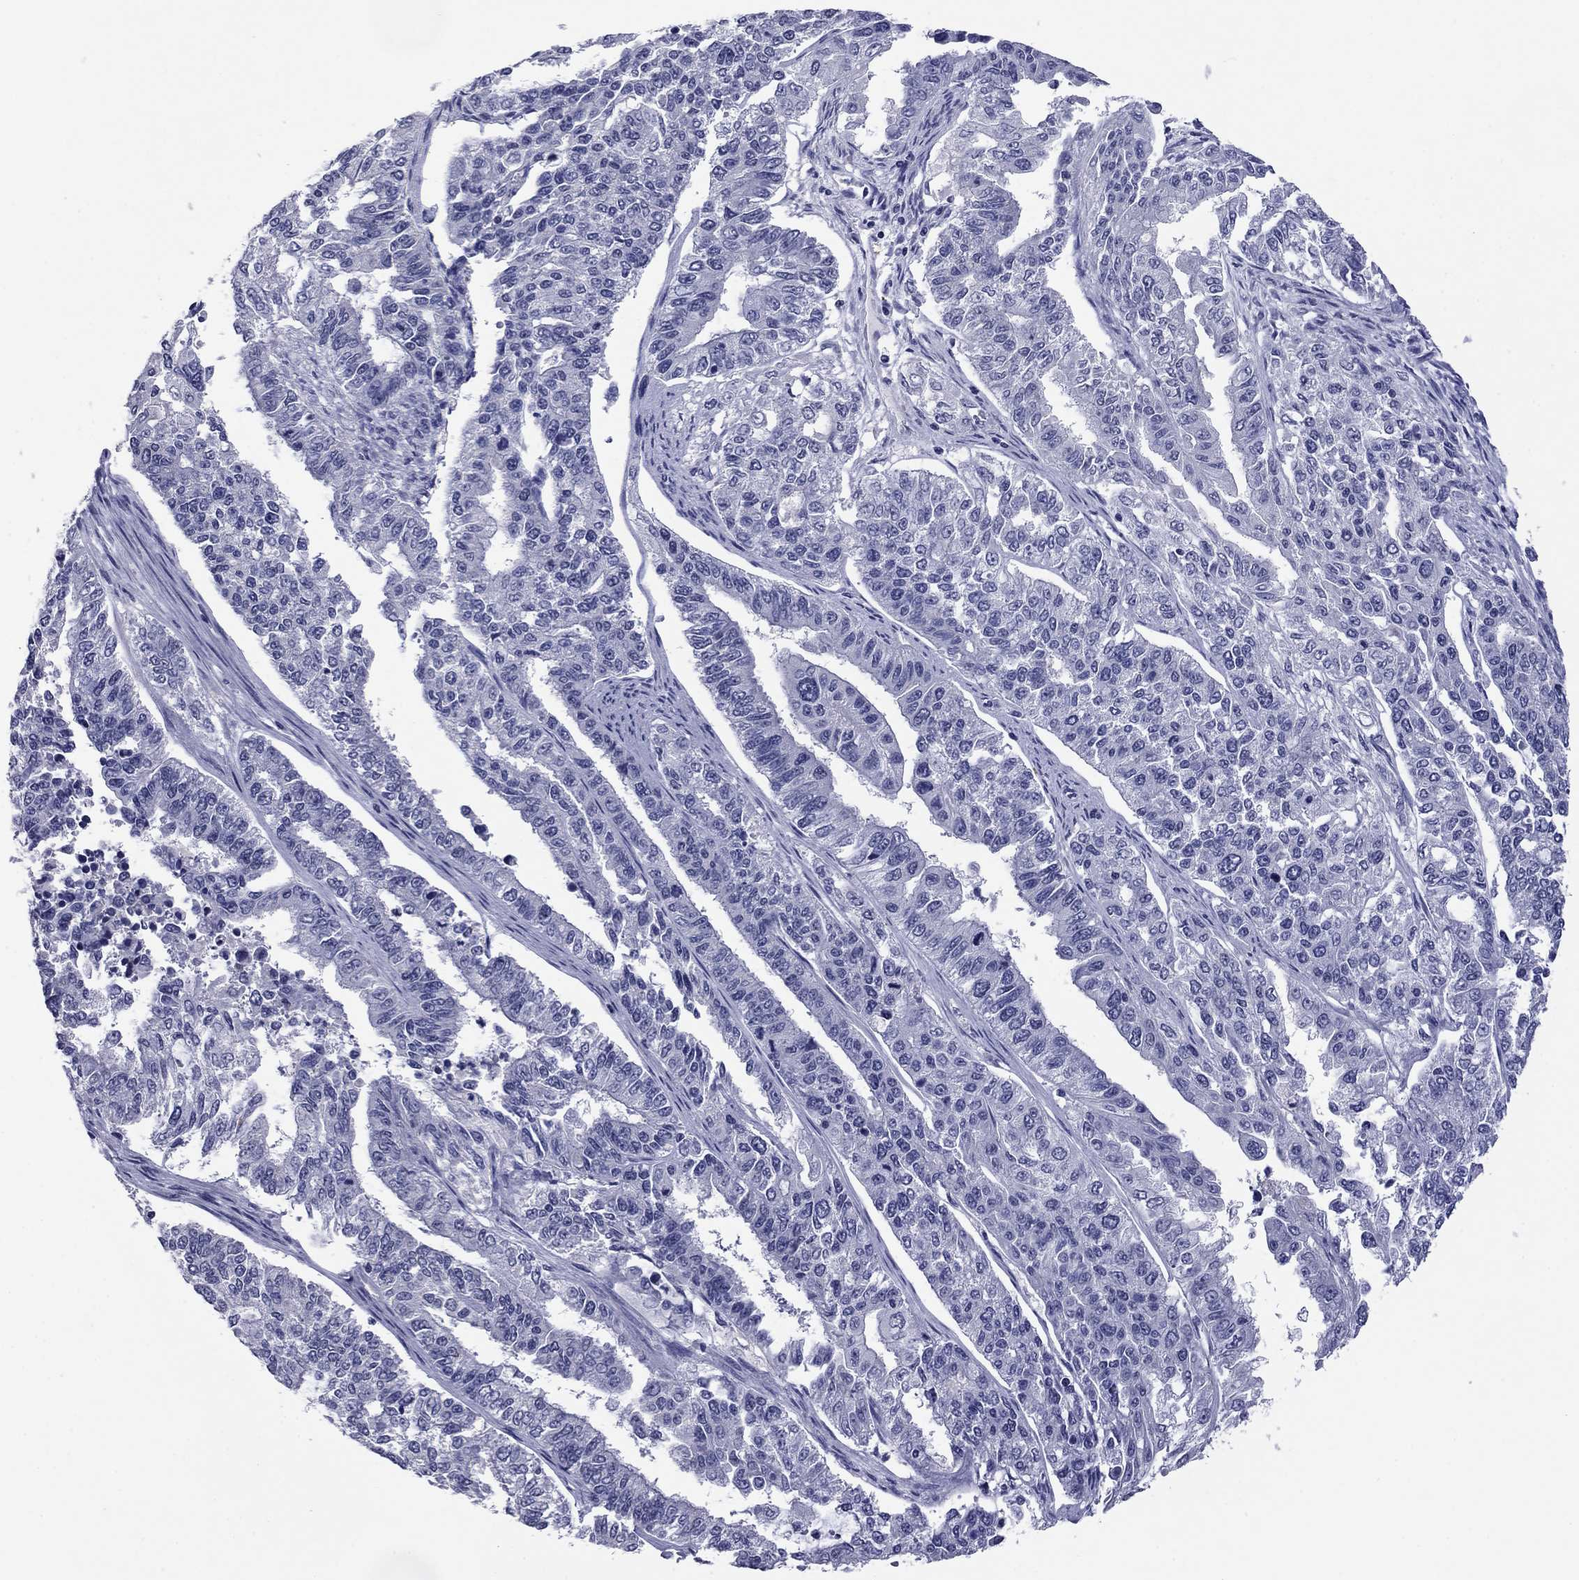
{"staining": {"intensity": "negative", "quantity": "none", "location": "none"}, "tissue": "endometrial cancer", "cell_type": "Tumor cells", "image_type": "cancer", "snomed": [{"axis": "morphology", "description": "Adenocarcinoma, NOS"}, {"axis": "topography", "description": "Uterus"}], "caption": "Immunohistochemistry of human endometrial adenocarcinoma exhibits no staining in tumor cells. The staining was performed using DAB to visualize the protein expression in brown, while the nuclei were stained in blue with hematoxylin (Magnification: 20x).", "gene": "HAO1", "patient": {"sex": "female", "age": 59}}